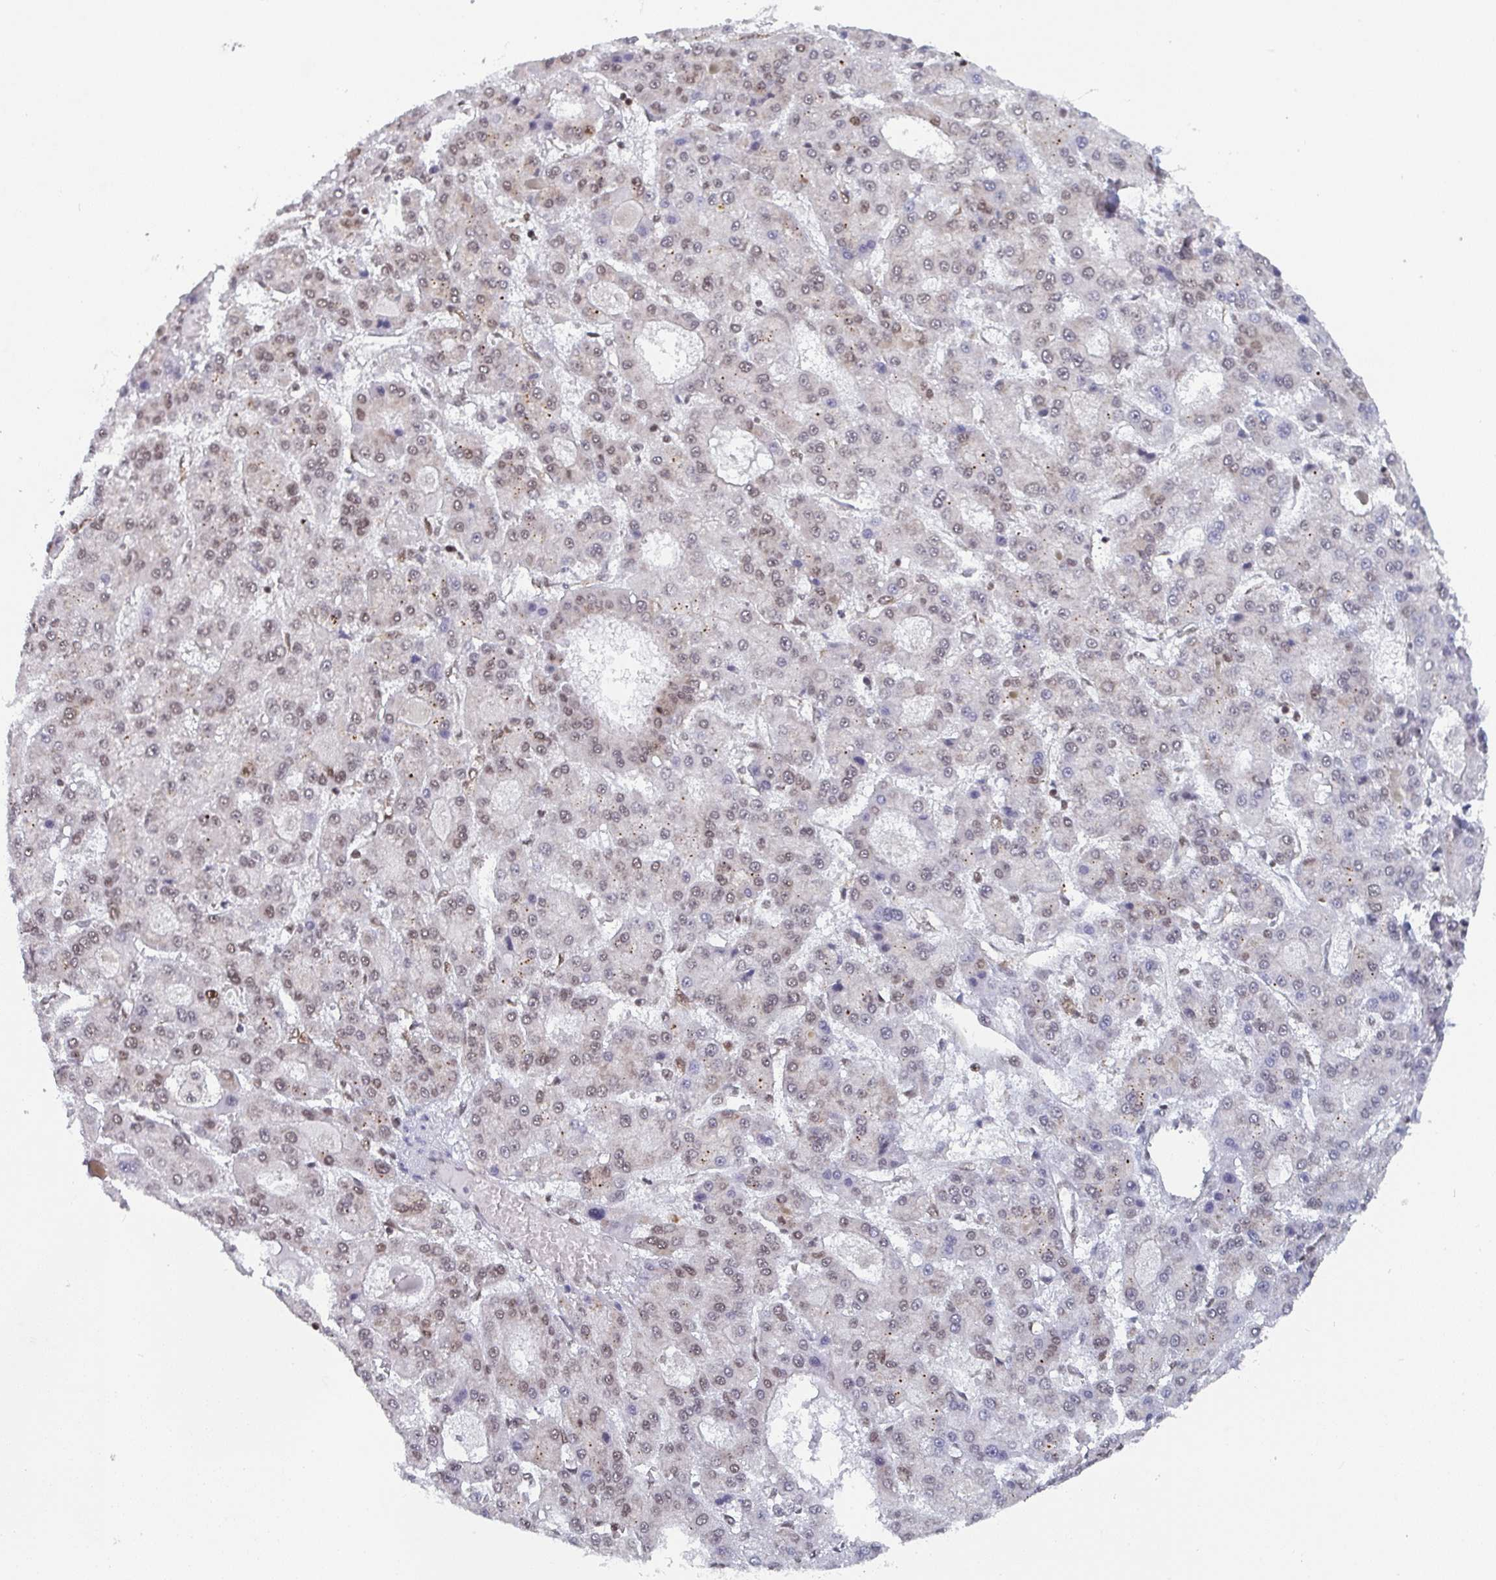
{"staining": {"intensity": "moderate", "quantity": "25%-75%", "location": "nuclear"}, "tissue": "liver cancer", "cell_type": "Tumor cells", "image_type": "cancer", "snomed": [{"axis": "morphology", "description": "Carcinoma, Hepatocellular, NOS"}, {"axis": "topography", "description": "Liver"}], "caption": "A high-resolution image shows IHC staining of liver cancer (hepatocellular carcinoma), which exhibits moderate nuclear expression in about 25%-75% of tumor cells. The staining was performed using DAB, with brown indicating positive protein expression. Nuclei are stained blue with hematoxylin.", "gene": "GAR1", "patient": {"sex": "male", "age": 70}}